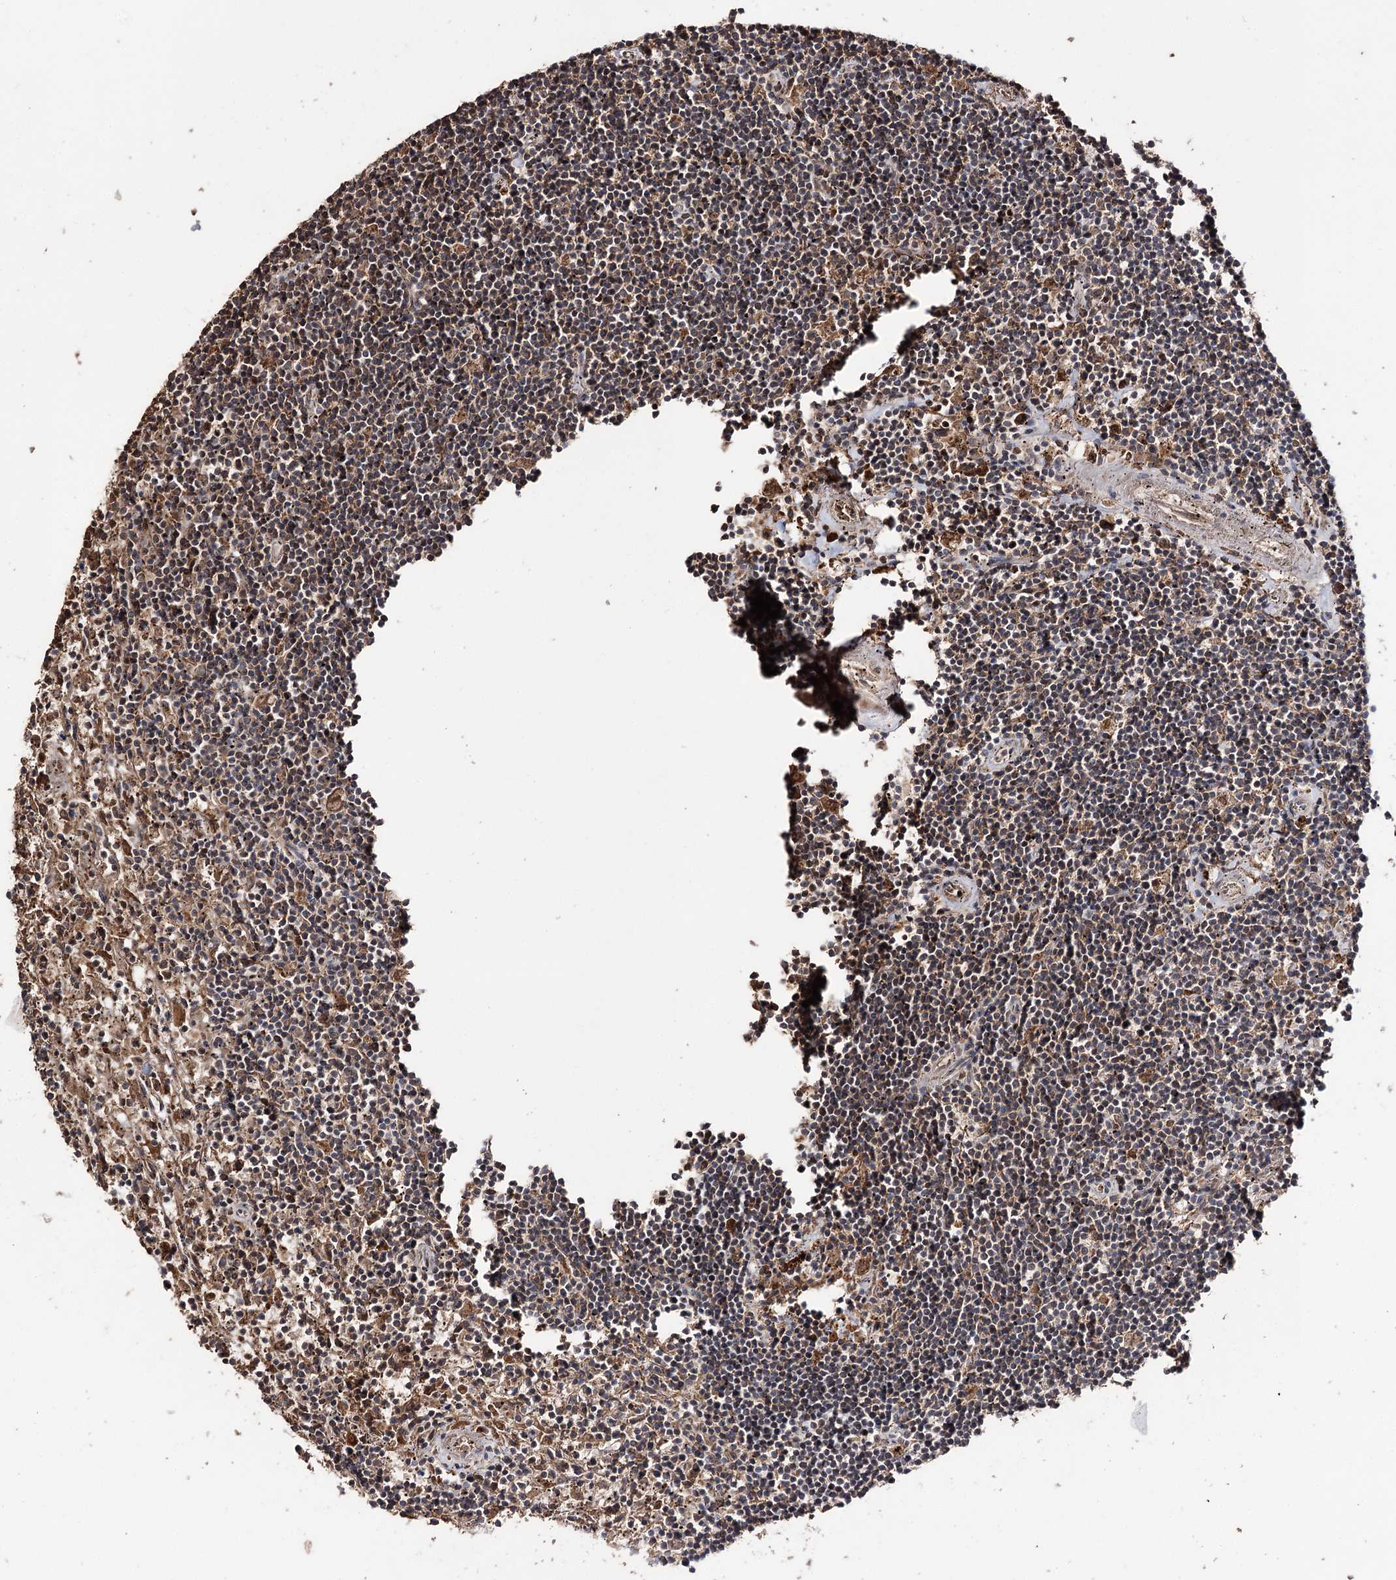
{"staining": {"intensity": "weak", "quantity": "25%-75%", "location": "cytoplasmic/membranous"}, "tissue": "lymphoma", "cell_type": "Tumor cells", "image_type": "cancer", "snomed": [{"axis": "morphology", "description": "Malignant lymphoma, non-Hodgkin's type, Low grade"}, {"axis": "topography", "description": "Spleen"}], "caption": "Low-grade malignant lymphoma, non-Hodgkin's type tissue exhibits weak cytoplasmic/membranous expression in about 25%-75% of tumor cells, visualized by immunohistochemistry.", "gene": "FAM53B", "patient": {"sex": "male", "age": 76}}